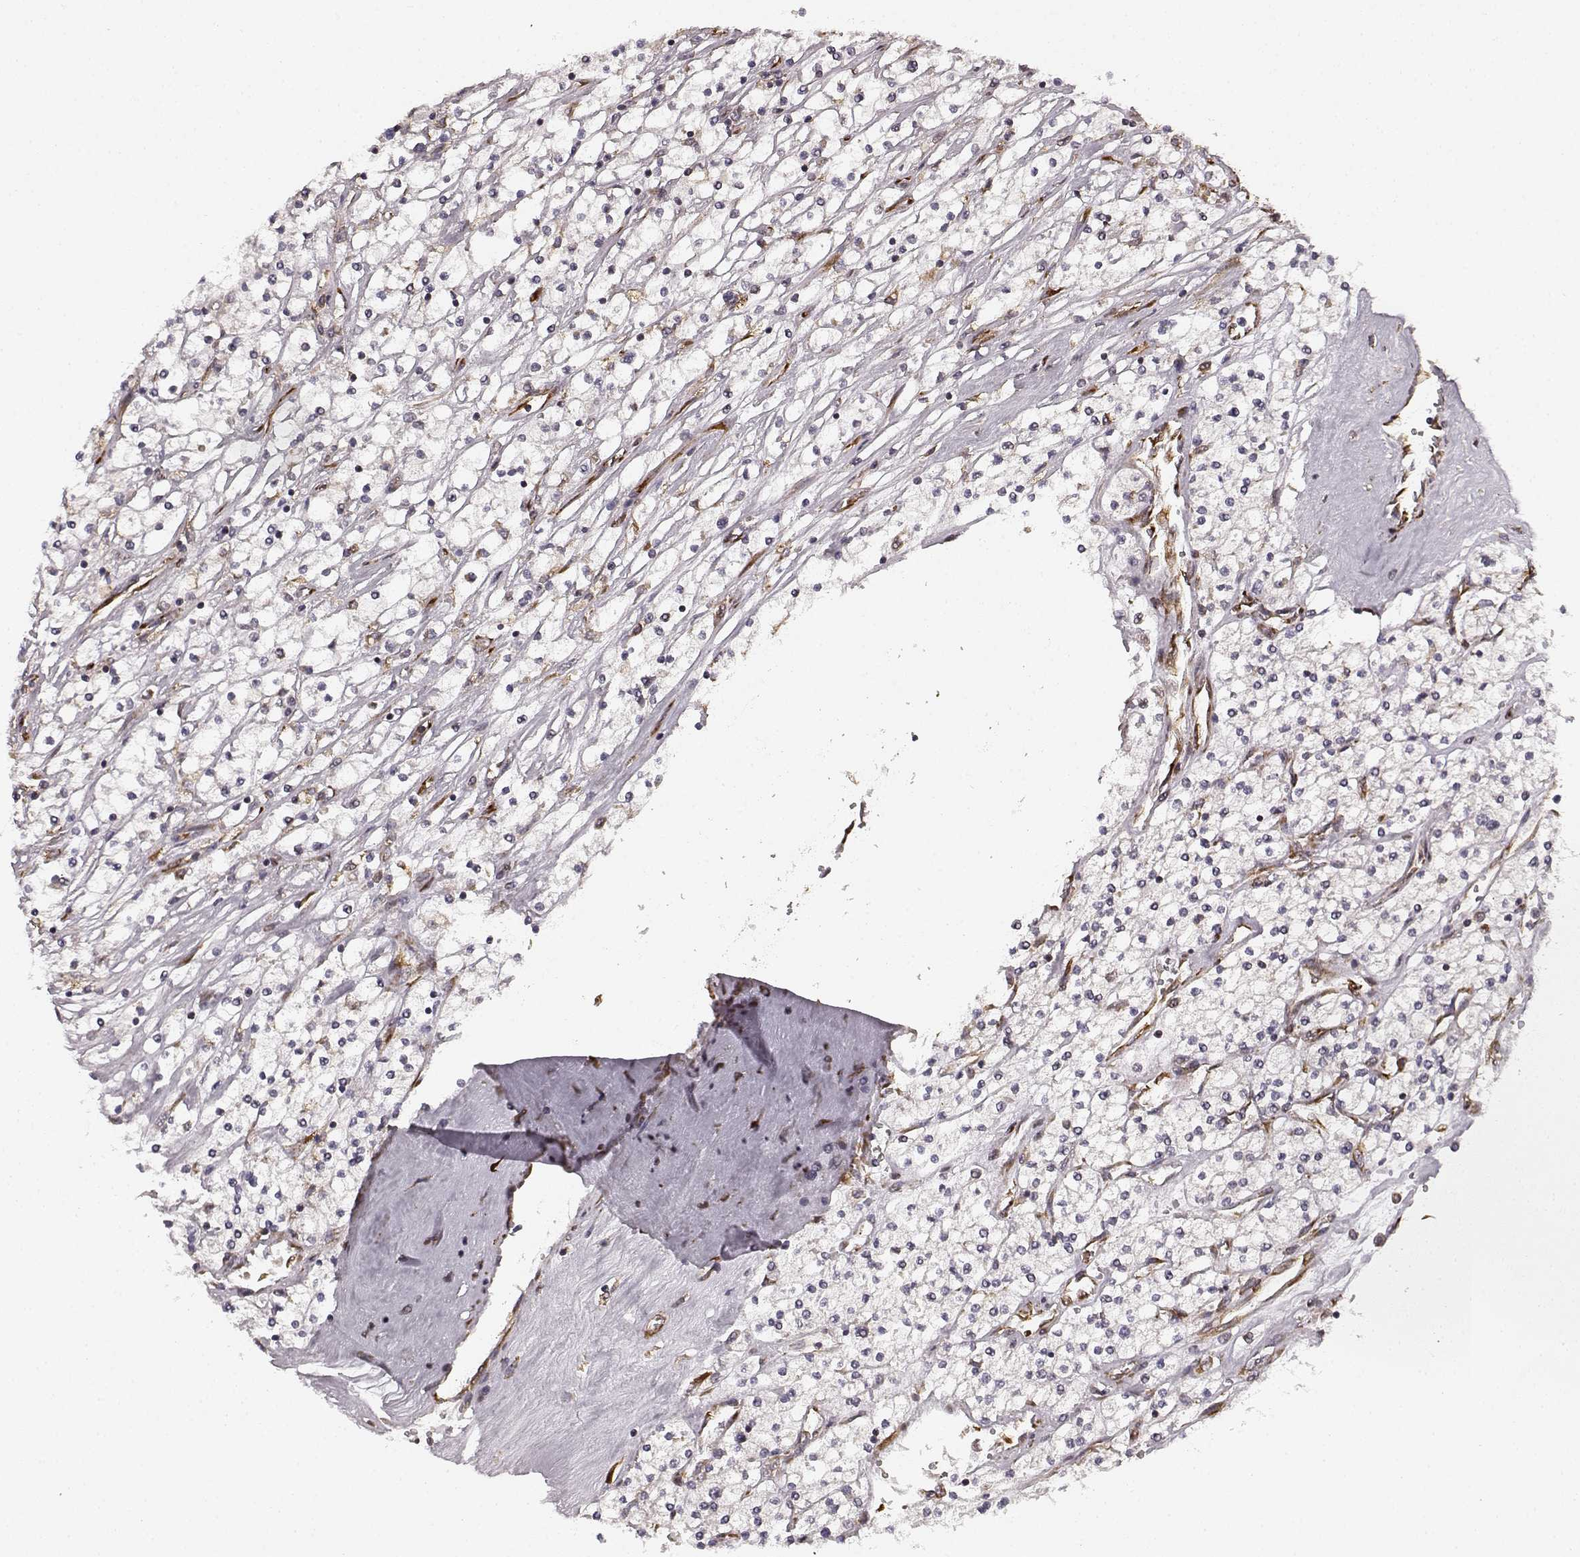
{"staining": {"intensity": "negative", "quantity": "none", "location": "none"}, "tissue": "renal cancer", "cell_type": "Tumor cells", "image_type": "cancer", "snomed": [{"axis": "morphology", "description": "Adenocarcinoma, NOS"}, {"axis": "topography", "description": "Kidney"}], "caption": "Tumor cells show no significant expression in renal cancer.", "gene": "TMEM14A", "patient": {"sex": "male", "age": 80}}